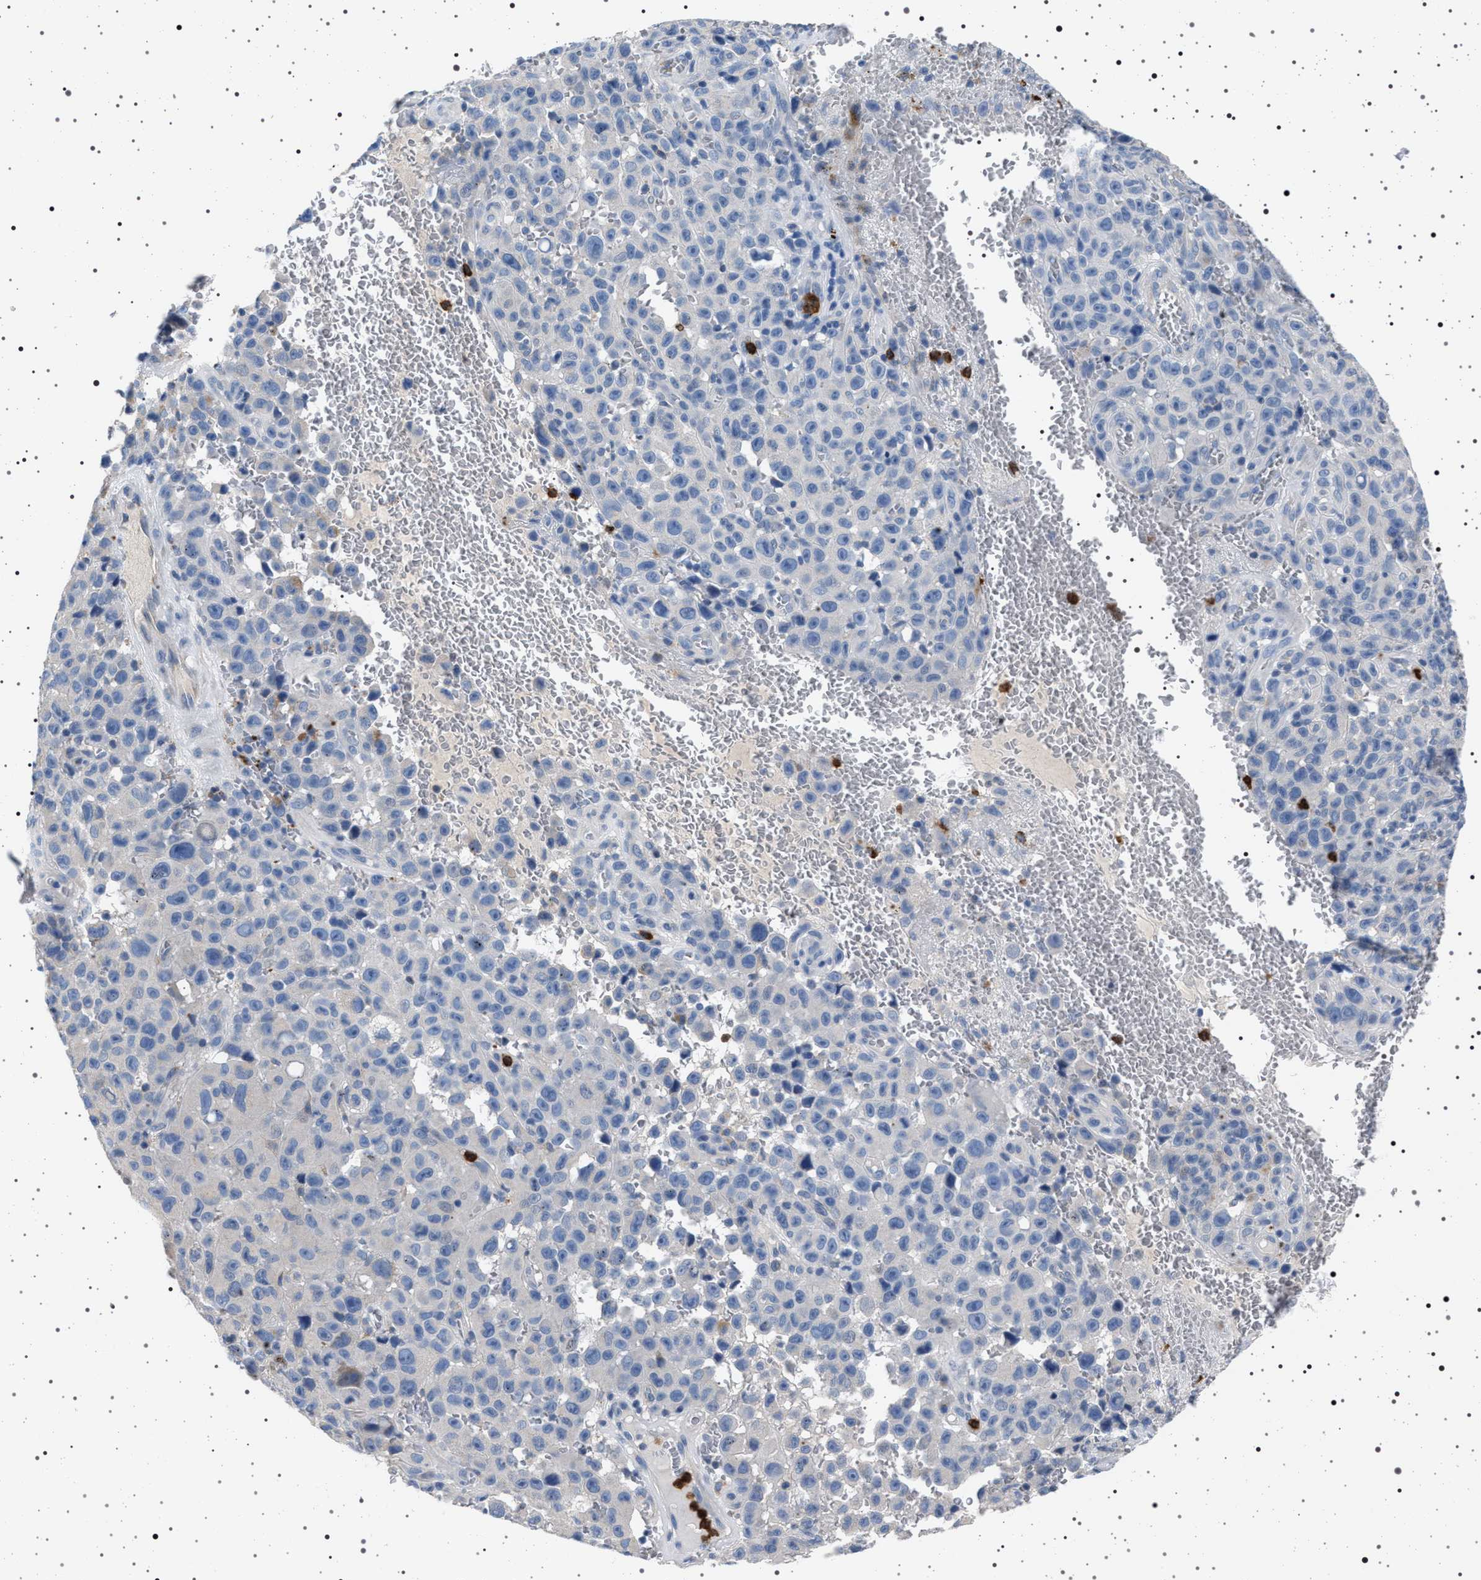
{"staining": {"intensity": "negative", "quantity": "none", "location": "none"}, "tissue": "melanoma", "cell_type": "Tumor cells", "image_type": "cancer", "snomed": [{"axis": "morphology", "description": "Malignant melanoma, NOS"}, {"axis": "topography", "description": "Skin"}], "caption": "This micrograph is of malignant melanoma stained with immunohistochemistry (IHC) to label a protein in brown with the nuclei are counter-stained blue. There is no staining in tumor cells.", "gene": "NAT9", "patient": {"sex": "female", "age": 82}}